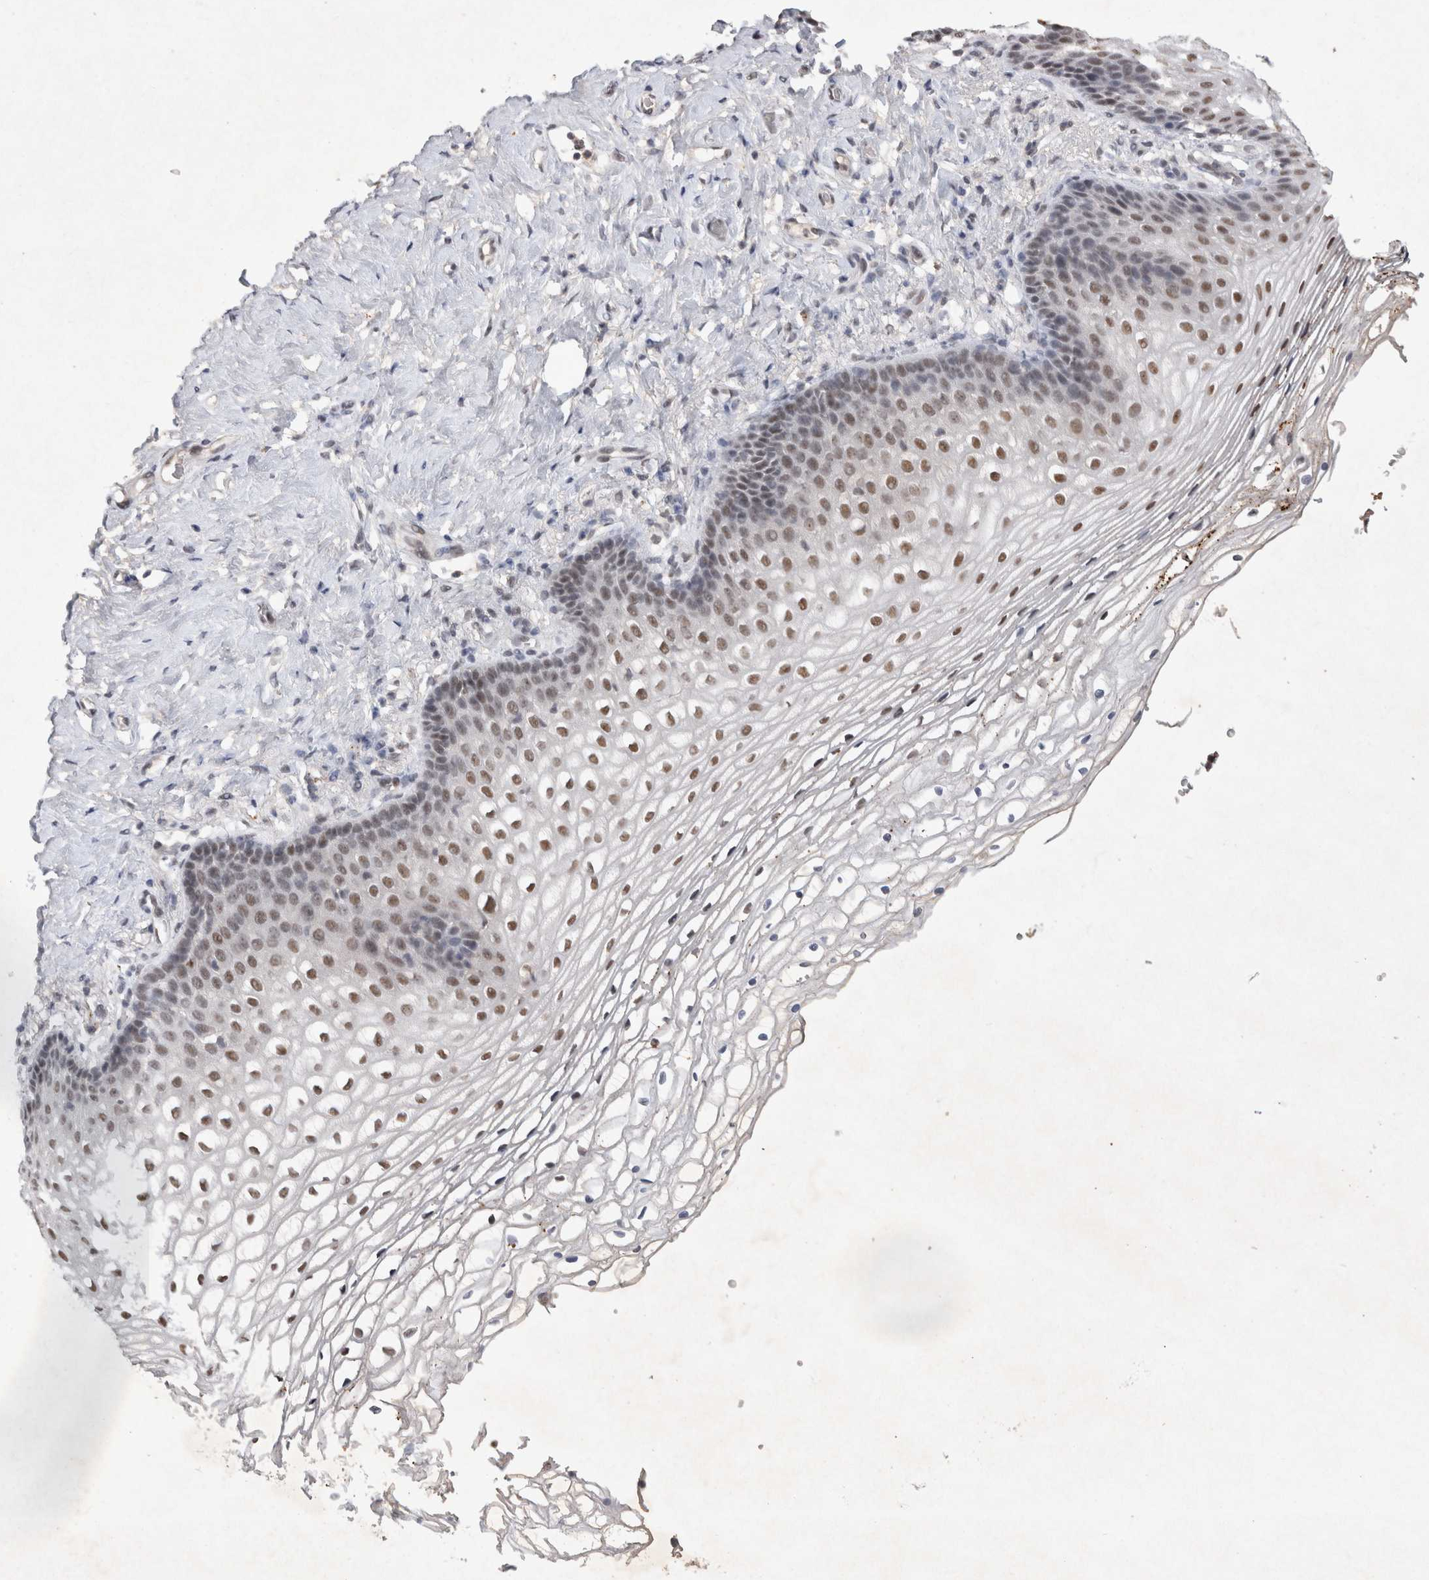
{"staining": {"intensity": "moderate", "quantity": ">75%", "location": "nuclear"}, "tissue": "vagina", "cell_type": "Squamous epithelial cells", "image_type": "normal", "snomed": [{"axis": "morphology", "description": "Normal tissue, NOS"}, {"axis": "topography", "description": "Vagina"}], "caption": "Protein staining displays moderate nuclear positivity in approximately >75% of squamous epithelial cells in benign vagina.", "gene": "XRCC5", "patient": {"sex": "female", "age": 60}}